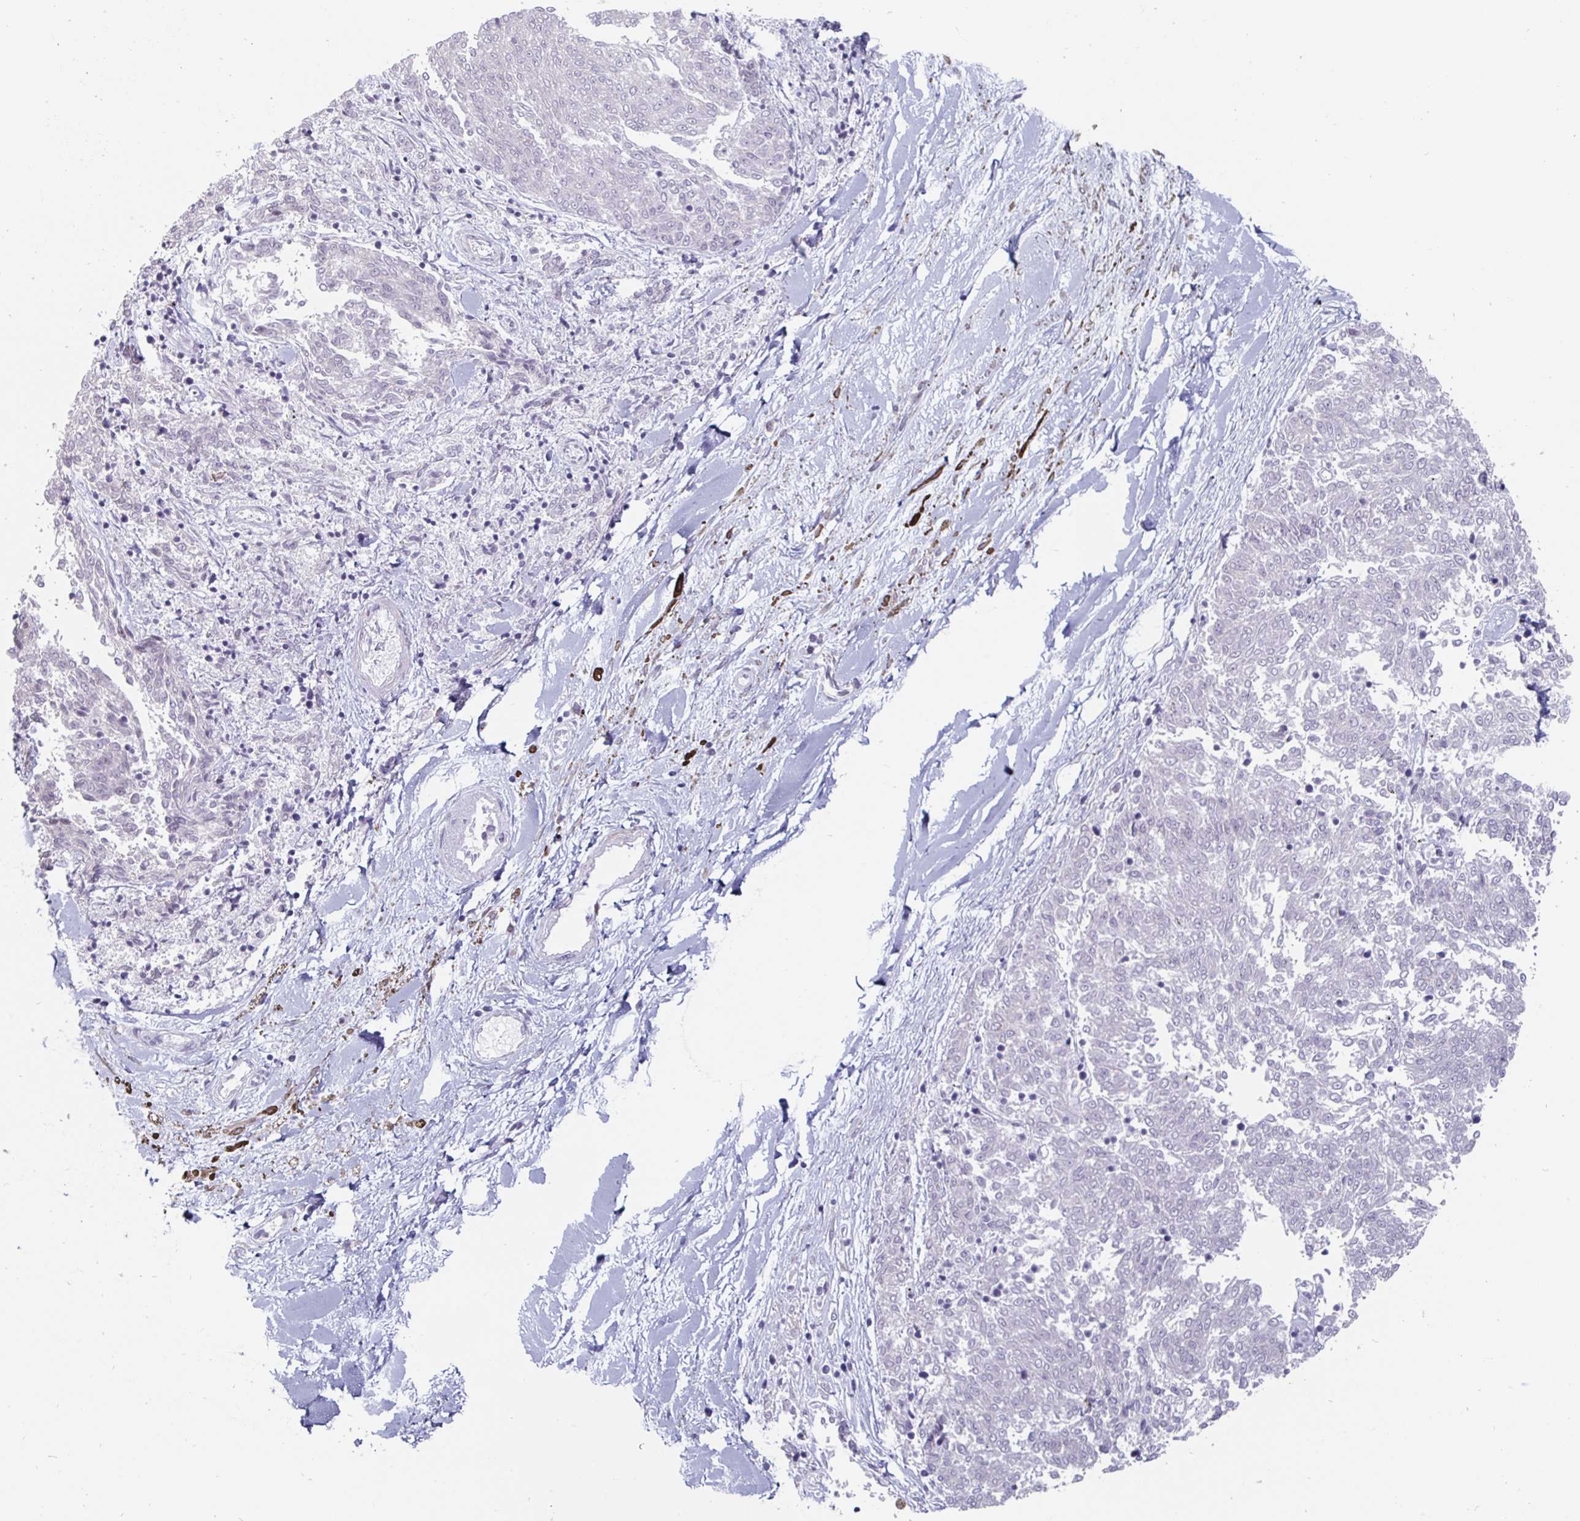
{"staining": {"intensity": "negative", "quantity": "none", "location": "none"}, "tissue": "melanoma", "cell_type": "Tumor cells", "image_type": "cancer", "snomed": [{"axis": "morphology", "description": "Malignant melanoma, NOS"}, {"axis": "topography", "description": "Skin"}], "caption": "Protein analysis of melanoma exhibits no significant staining in tumor cells. (Brightfield microscopy of DAB immunohistochemistry at high magnification).", "gene": "OOSP2", "patient": {"sex": "female", "age": 72}}